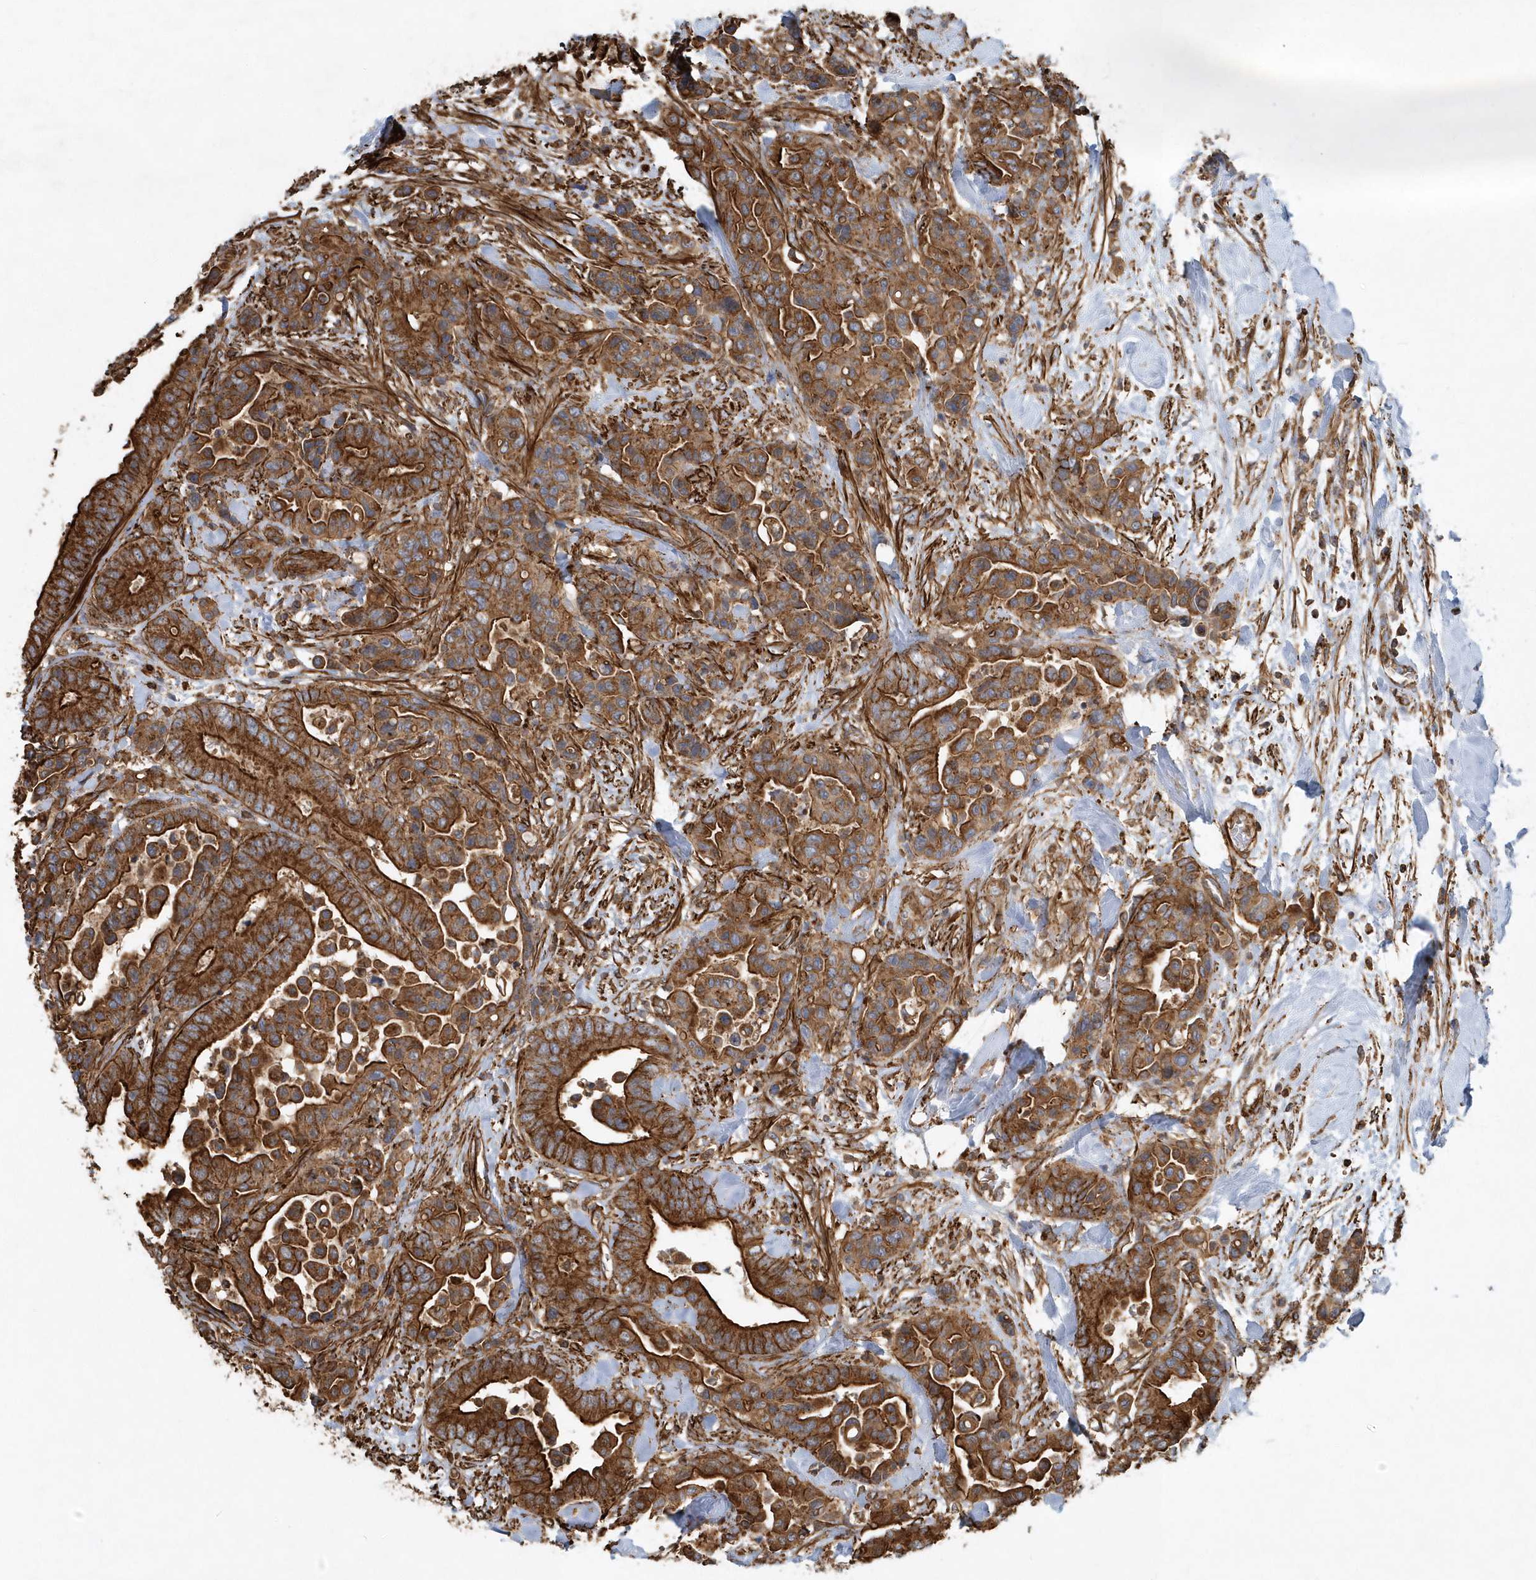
{"staining": {"intensity": "strong", "quantity": ">75%", "location": "cytoplasmic/membranous"}, "tissue": "colorectal cancer", "cell_type": "Tumor cells", "image_type": "cancer", "snomed": [{"axis": "morphology", "description": "Normal tissue, NOS"}, {"axis": "morphology", "description": "Adenocarcinoma, NOS"}, {"axis": "topography", "description": "Colon"}], "caption": "Protein expression analysis of human colorectal cancer reveals strong cytoplasmic/membranous expression in approximately >75% of tumor cells.", "gene": "MMUT", "patient": {"sex": "male", "age": 82}}